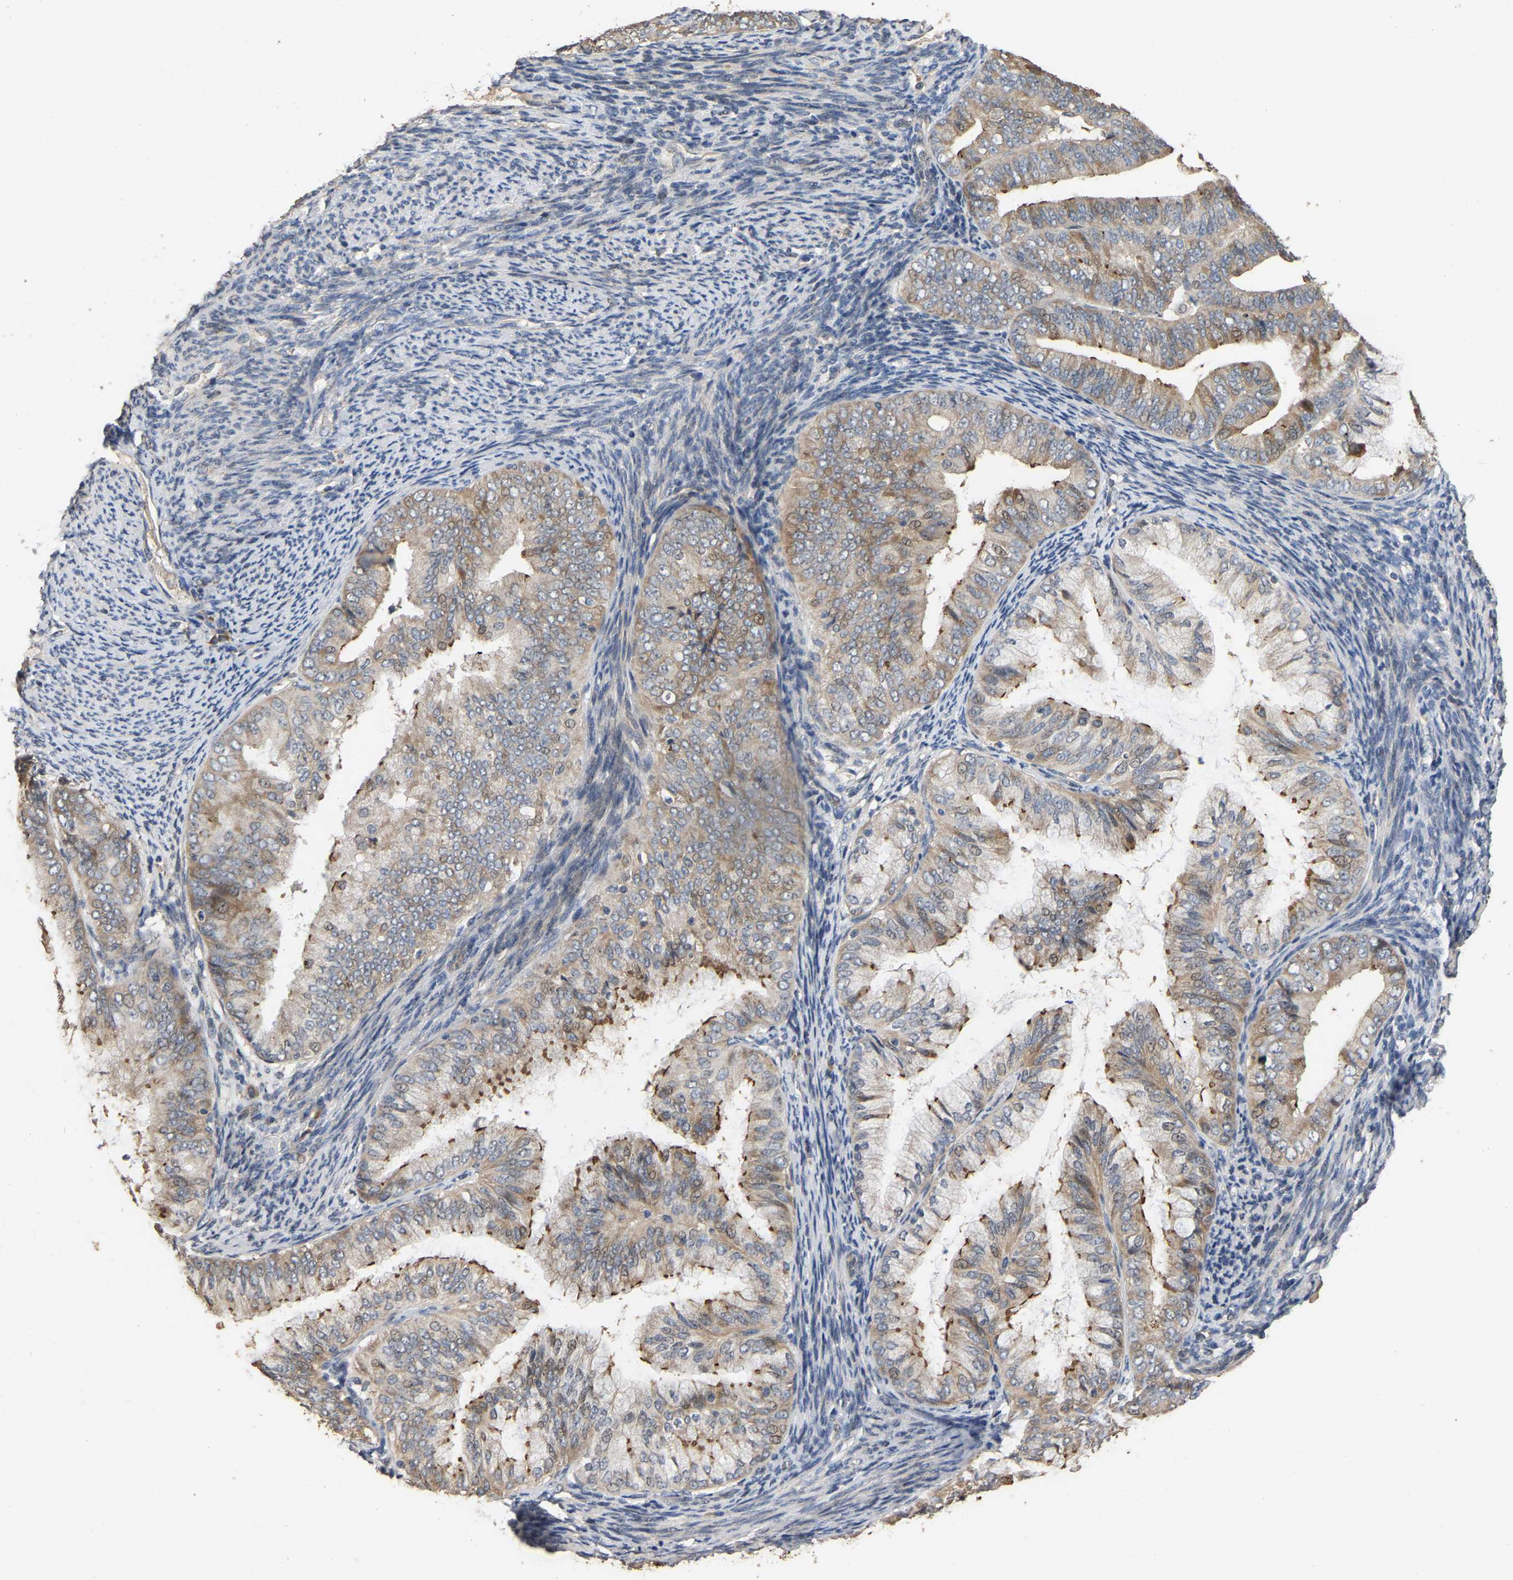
{"staining": {"intensity": "strong", "quantity": ">75%", "location": "cytoplasmic/membranous,nuclear"}, "tissue": "endometrial cancer", "cell_type": "Tumor cells", "image_type": "cancer", "snomed": [{"axis": "morphology", "description": "Adenocarcinoma, NOS"}, {"axis": "topography", "description": "Endometrium"}], "caption": "Protein analysis of endometrial cancer (adenocarcinoma) tissue demonstrates strong cytoplasmic/membranous and nuclear expression in about >75% of tumor cells.", "gene": "NCS1", "patient": {"sex": "female", "age": 63}}